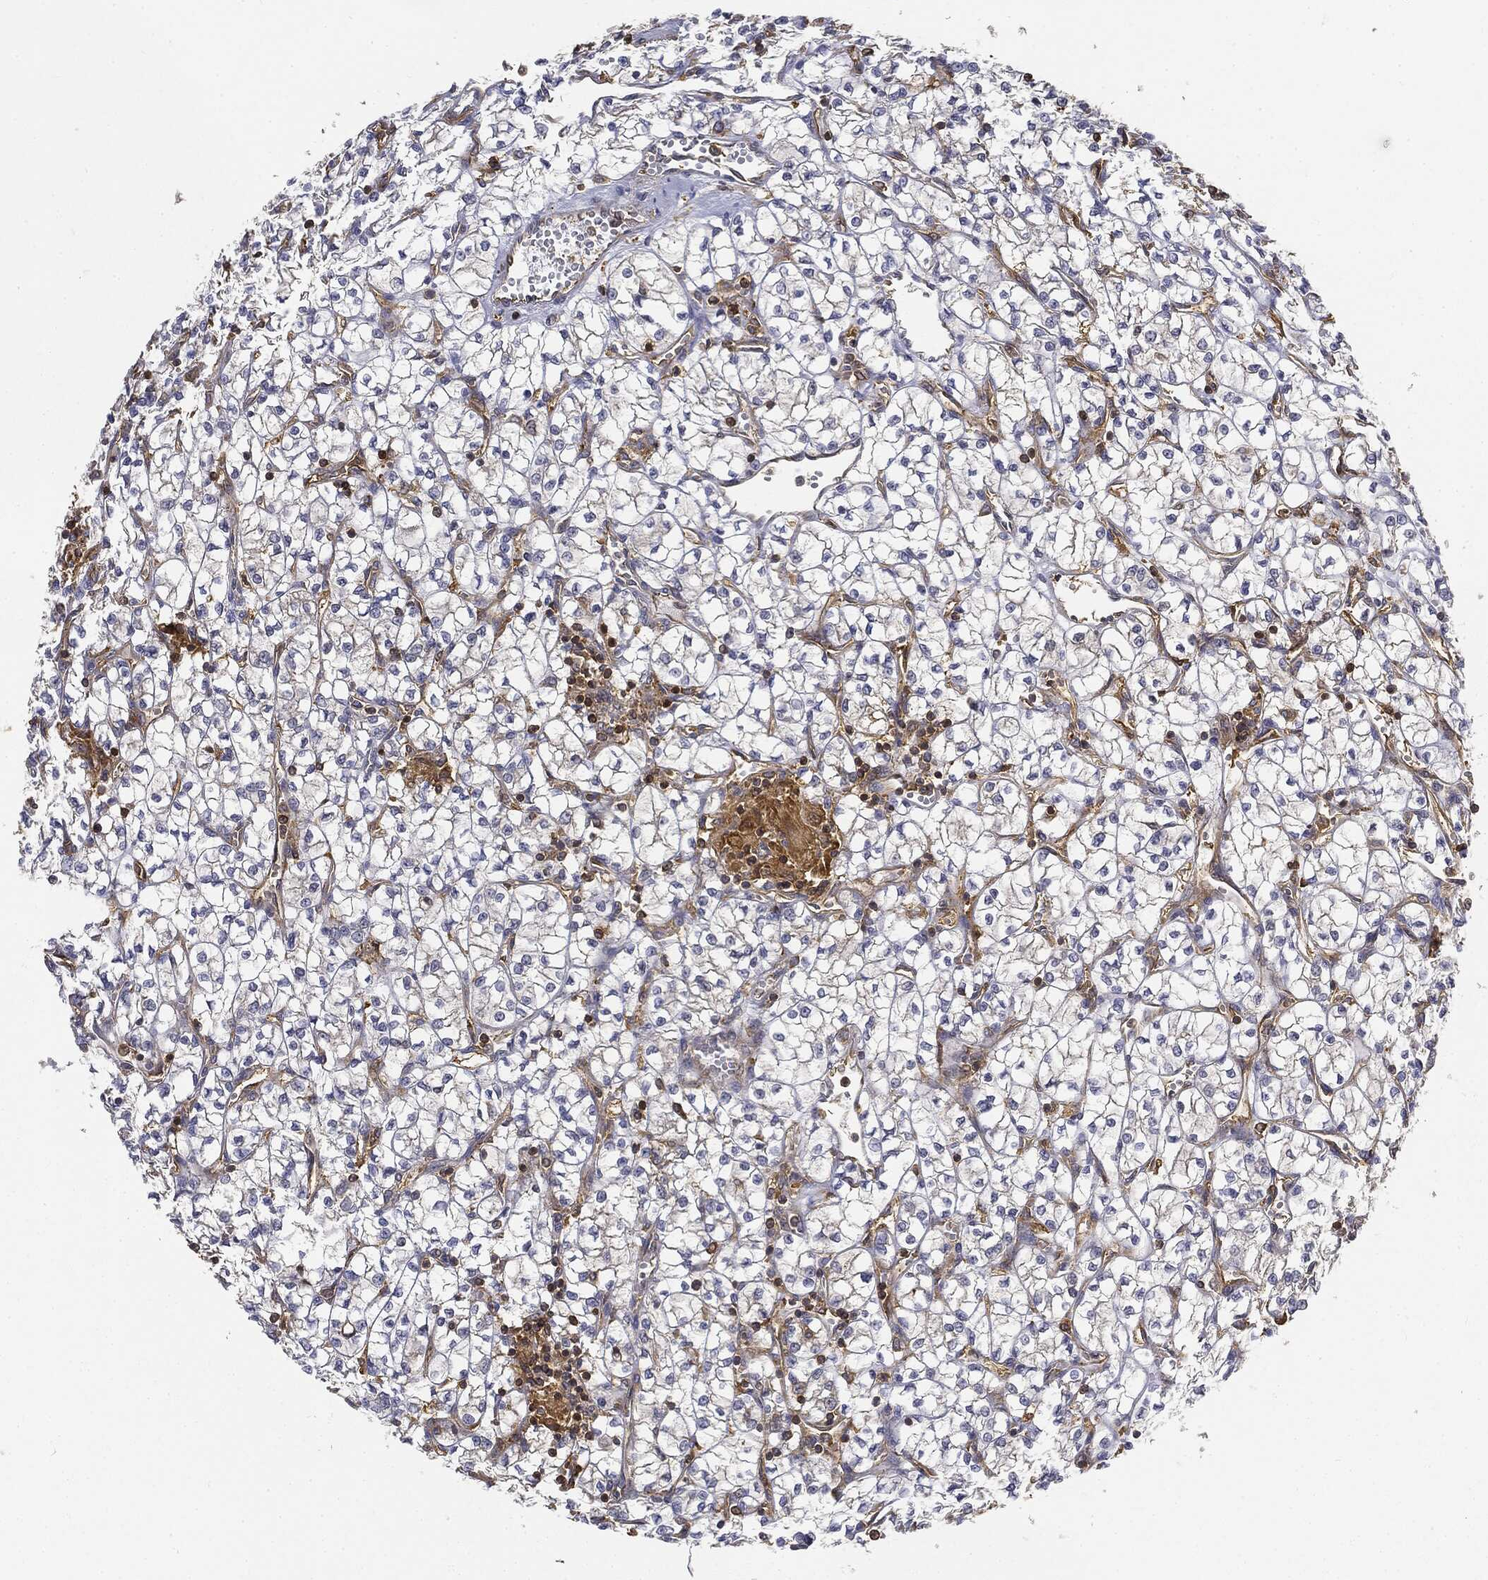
{"staining": {"intensity": "negative", "quantity": "none", "location": "none"}, "tissue": "renal cancer", "cell_type": "Tumor cells", "image_type": "cancer", "snomed": [{"axis": "morphology", "description": "Adenocarcinoma, NOS"}, {"axis": "topography", "description": "Kidney"}], "caption": "This is a photomicrograph of immunohistochemistry (IHC) staining of adenocarcinoma (renal), which shows no expression in tumor cells.", "gene": "WDR1", "patient": {"sex": "female", "age": 64}}